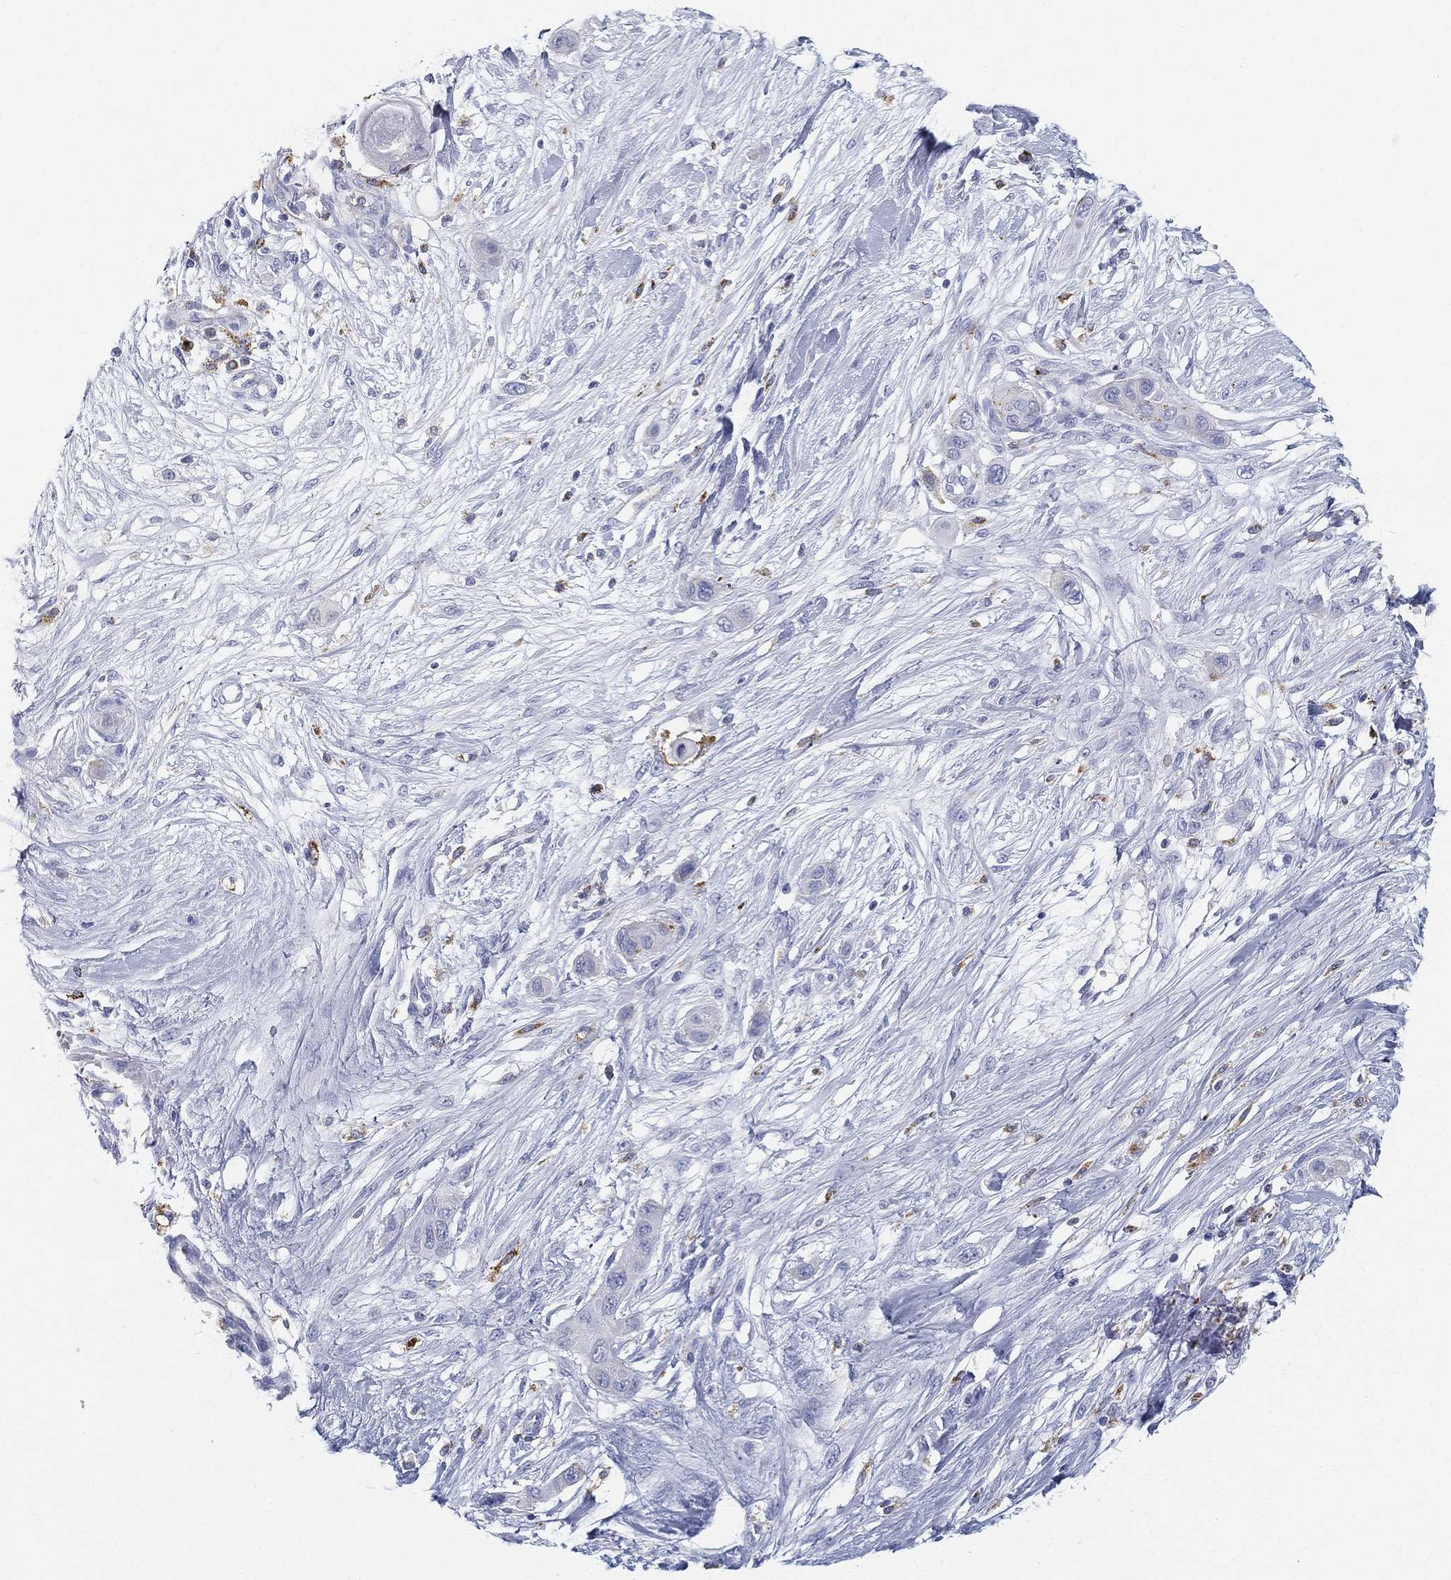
{"staining": {"intensity": "negative", "quantity": "none", "location": "none"}, "tissue": "skin cancer", "cell_type": "Tumor cells", "image_type": "cancer", "snomed": [{"axis": "morphology", "description": "Squamous cell carcinoma, NOS"}, {"axis": "topography", "description": "Skin"}], "caption": "Immunohistochemistry (IHC) of skin cancer shows no positivity in tumor cells.", "gene": "NPC2", "patient": {"sex": "male", "age": 79}}